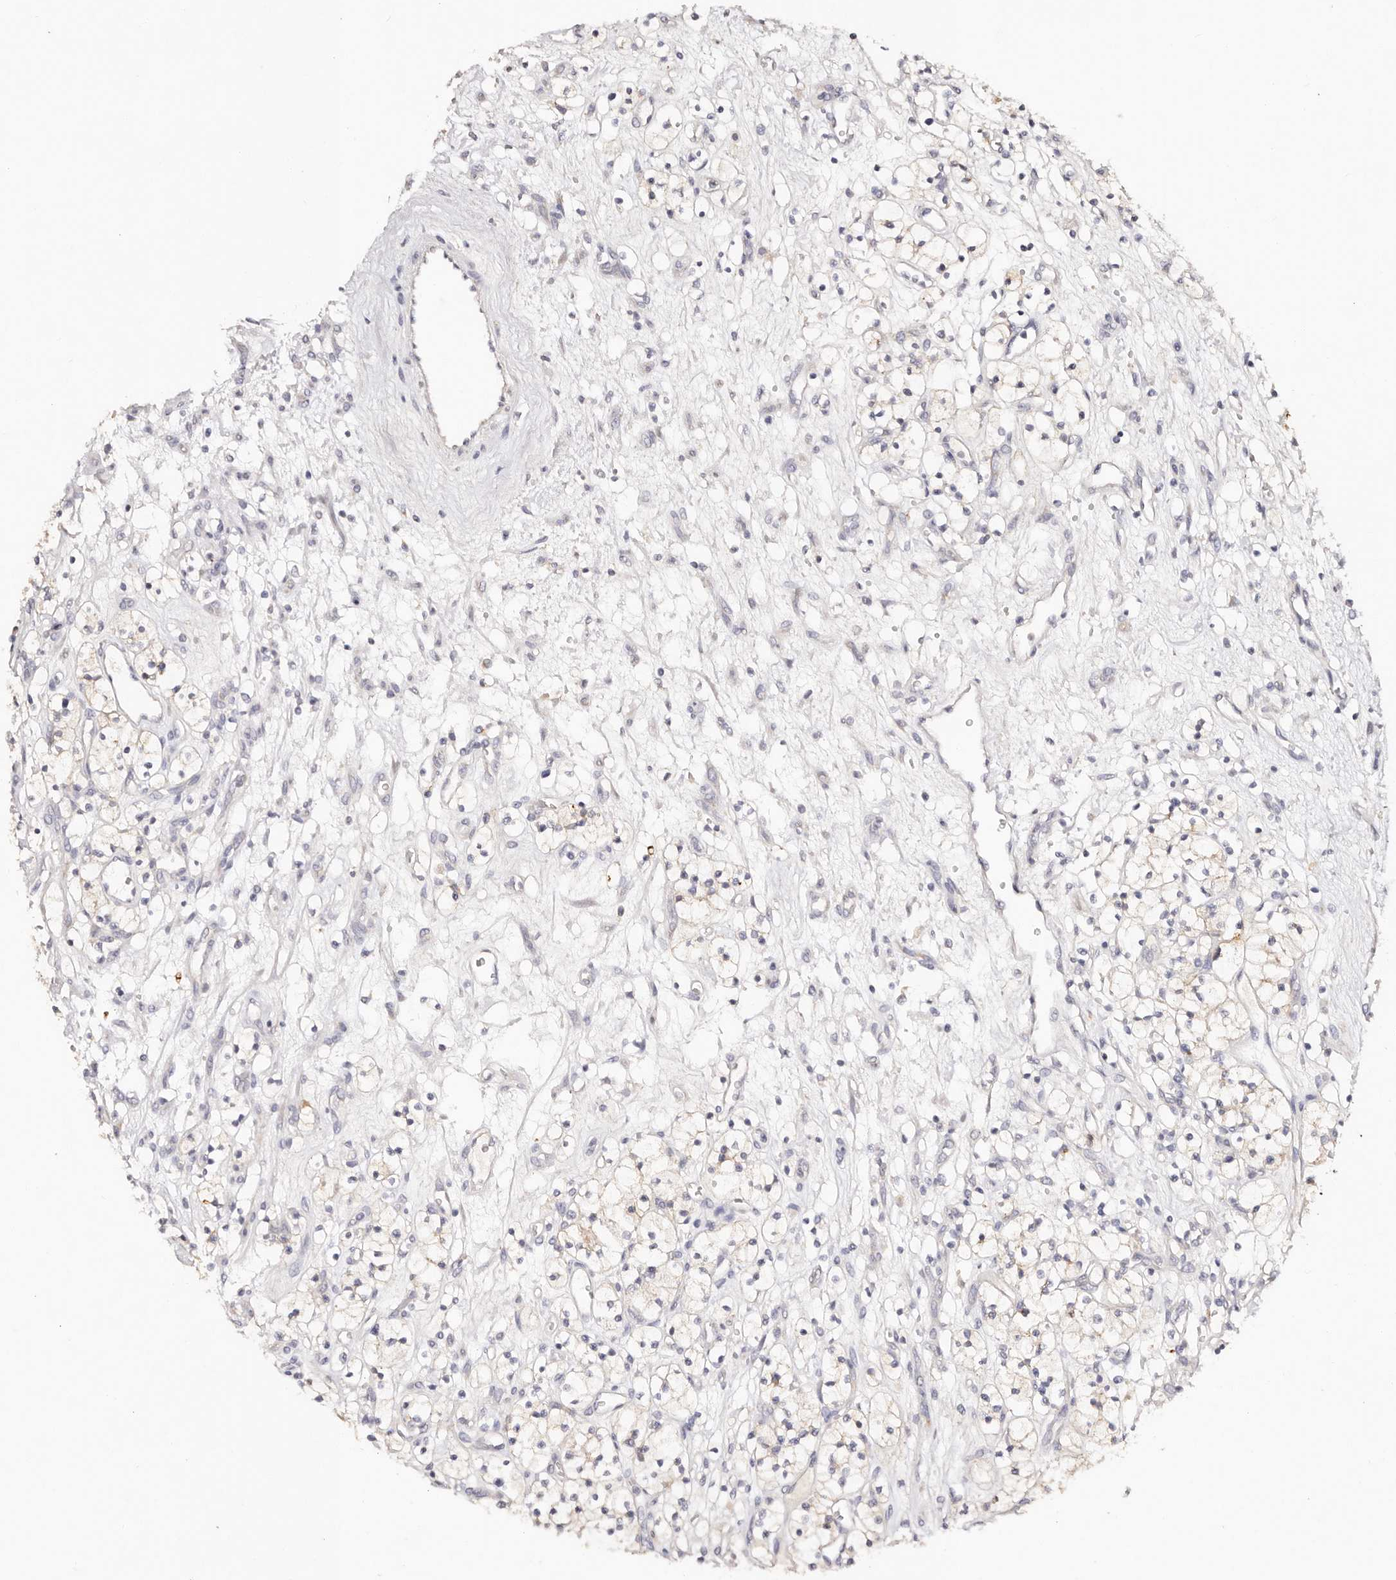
{"staining": {"intensity": "negative", "quantity": "none", "location": "none"}, "tissue": "renal cancer", "cell_type": "Tumor cells", "image_type": "cancer", "snomed": [{"axis": "morphology", "description": "Adenocarcinoma, NOS"}, {"axis": "topography", "description": "Kidney"}], "caption": "Histopathology image shows no significant protein positivity in tumor cells of renal cancer.", "gene": "VIPAS39", "patient": {"sex": "female", "age": 57}}